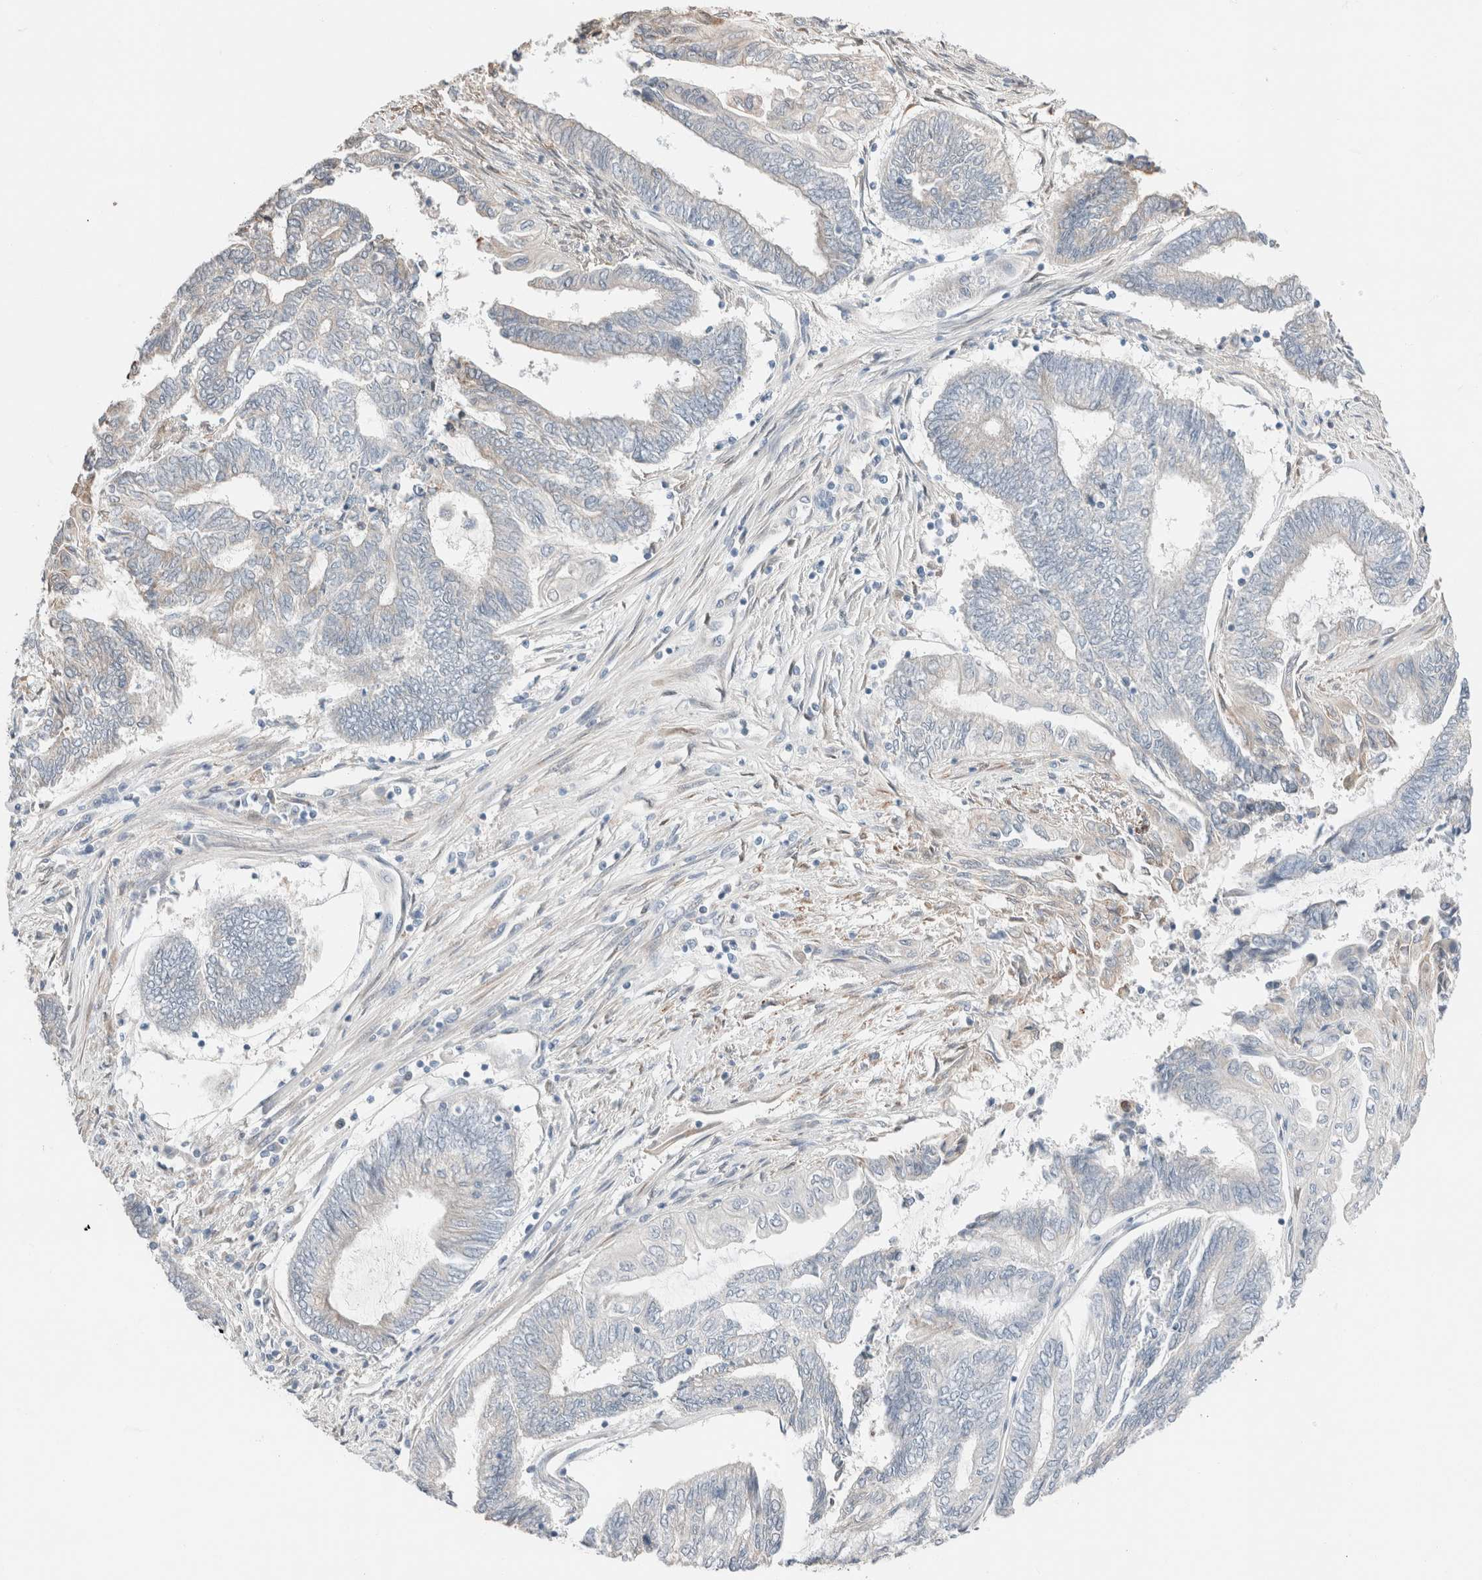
{"staining": {"intensity": "negative", "quantity": "none", "location": "none"}, "tissue": "endometrial cancer", "cell_type": "Tumor cells", "image_type": "cancer", "snomed": [{"axis": "morphology", "description": "Adenocarcinoma, NOS"}, {"axis": "topography", "description": "Uterus"}, {"axis": "topography", "description": "Endometrium"}], "caption": "Immunohistochemistry image of human endometrial cancer (adenocarcinoma) stained for a protein (brown), which displays no expression in tumor cells. (Brightfield microscopy of DAB IHC at high magnification).", "gene": "PCM1", "patient": {"sex": "female", "age": 70}}